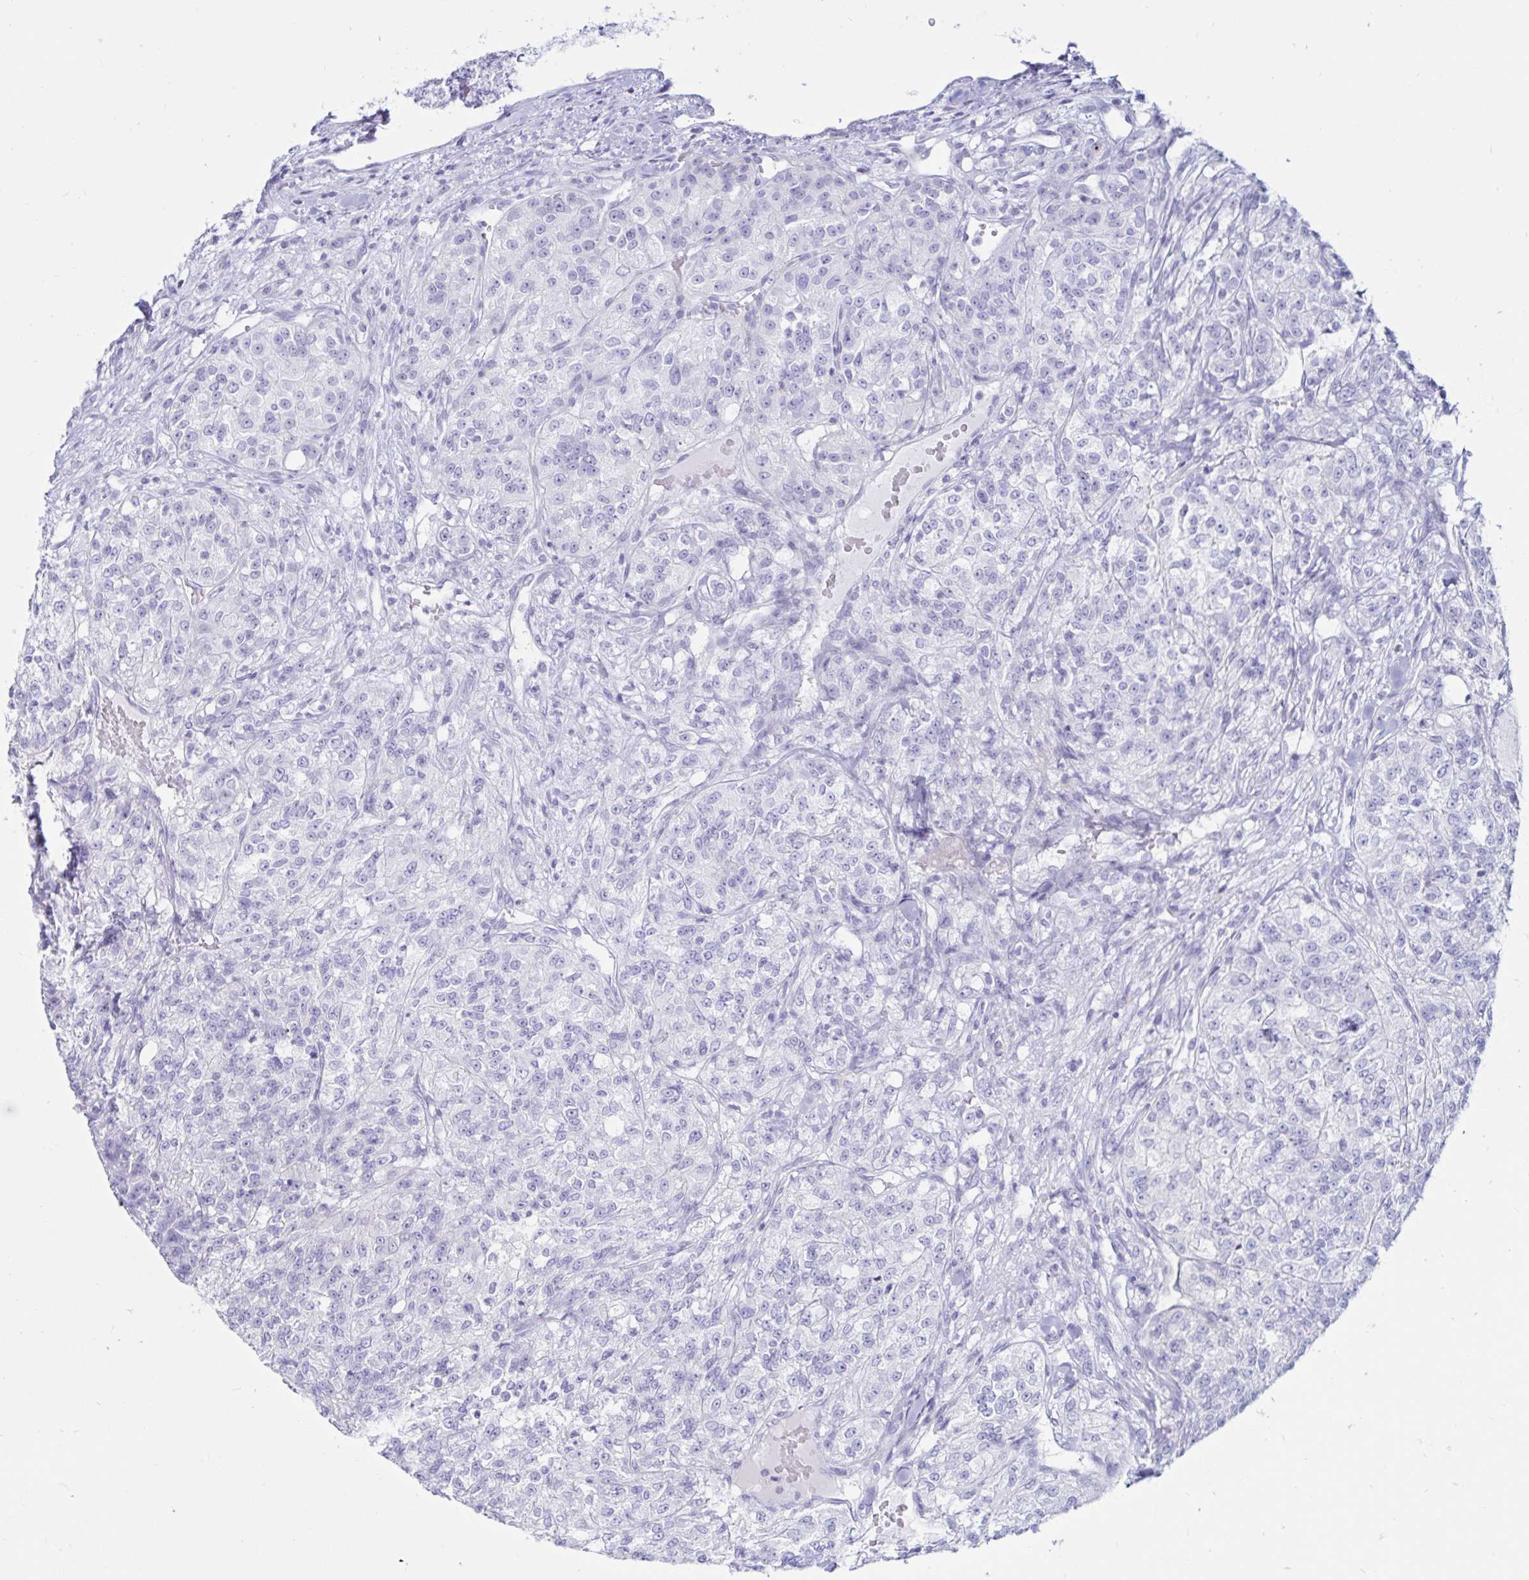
{"staining": {"intensity": "negative", "quantity": "none", "location": "none"}, "tissue": "renal cancer", "cell_type": "Tumor cells", "image_type": "cancer", "snomed": [{"axis": "morphology", "description": "Adenocarcinoma, NOS"}, {"axis": "topography", "description": "Kidney"}], "caption": "Tumor cells are negative for protein expression in human renal adenocarcinoma.", "gene": "BEST1", "patient": {"sex": "female", "age": 63}}